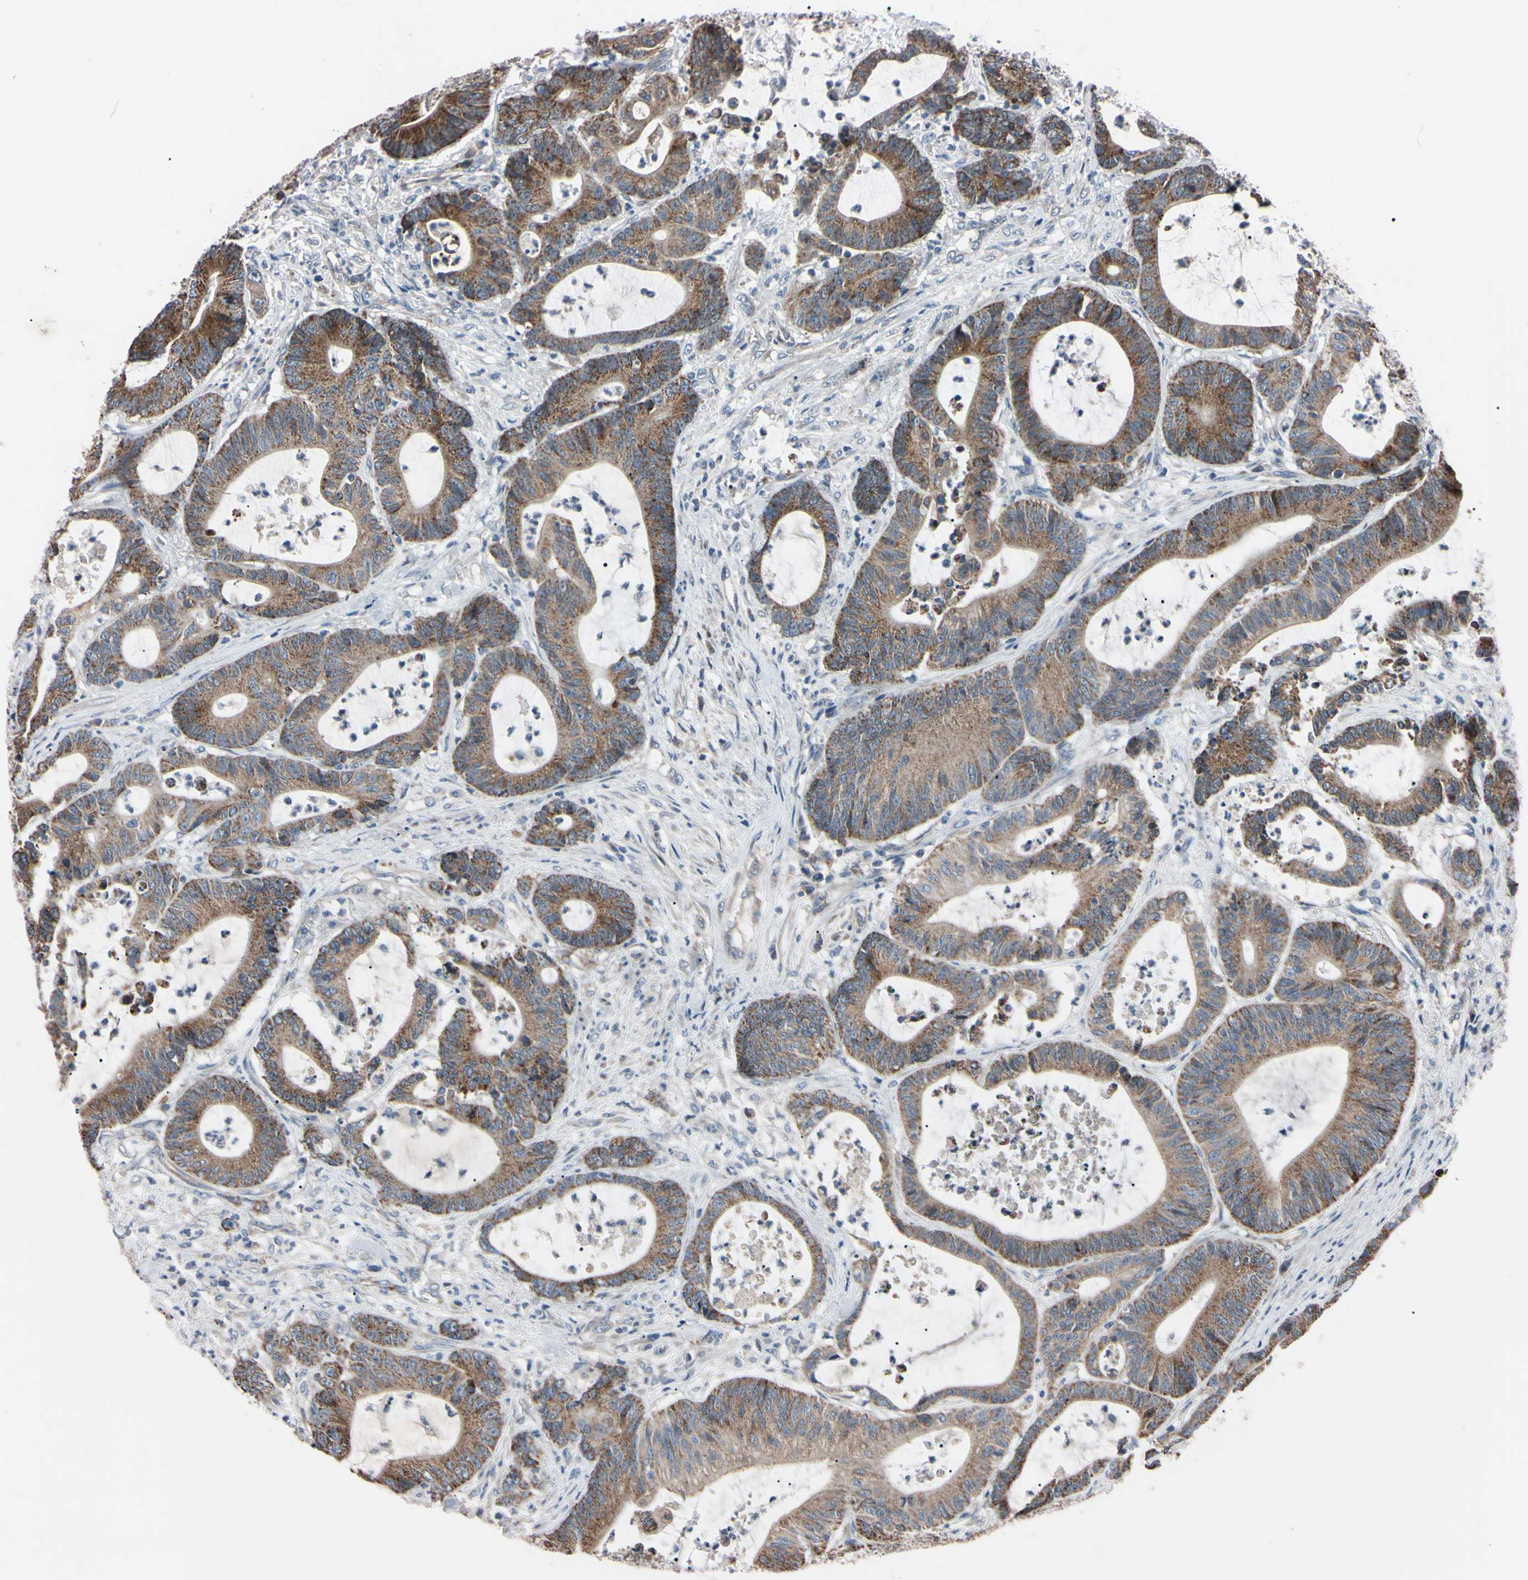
{"staining": {"intensity": "moderate", "quantity": ">75%", "location": "cytoplasmic/membranous"}, "tissue": "colorectal cancer", "cell_type": "Tumor cells", "image_type": "cancer", "snomed": [{"axis": "morphology", "description": "Adenocarcinoma, NOS"}, {"axis": "topography", "description": "Colon"}], "caption": "Moderate cytoplasmic/membranous protein staining is present in about >75% of tumor cells in adenocarcinoma (colorectal). (brown staining indicates protein expression, while blue staining denotes nuclei).", "gene": "TNFRSF1A", "patient": {"sex": "female", "age": 84}}